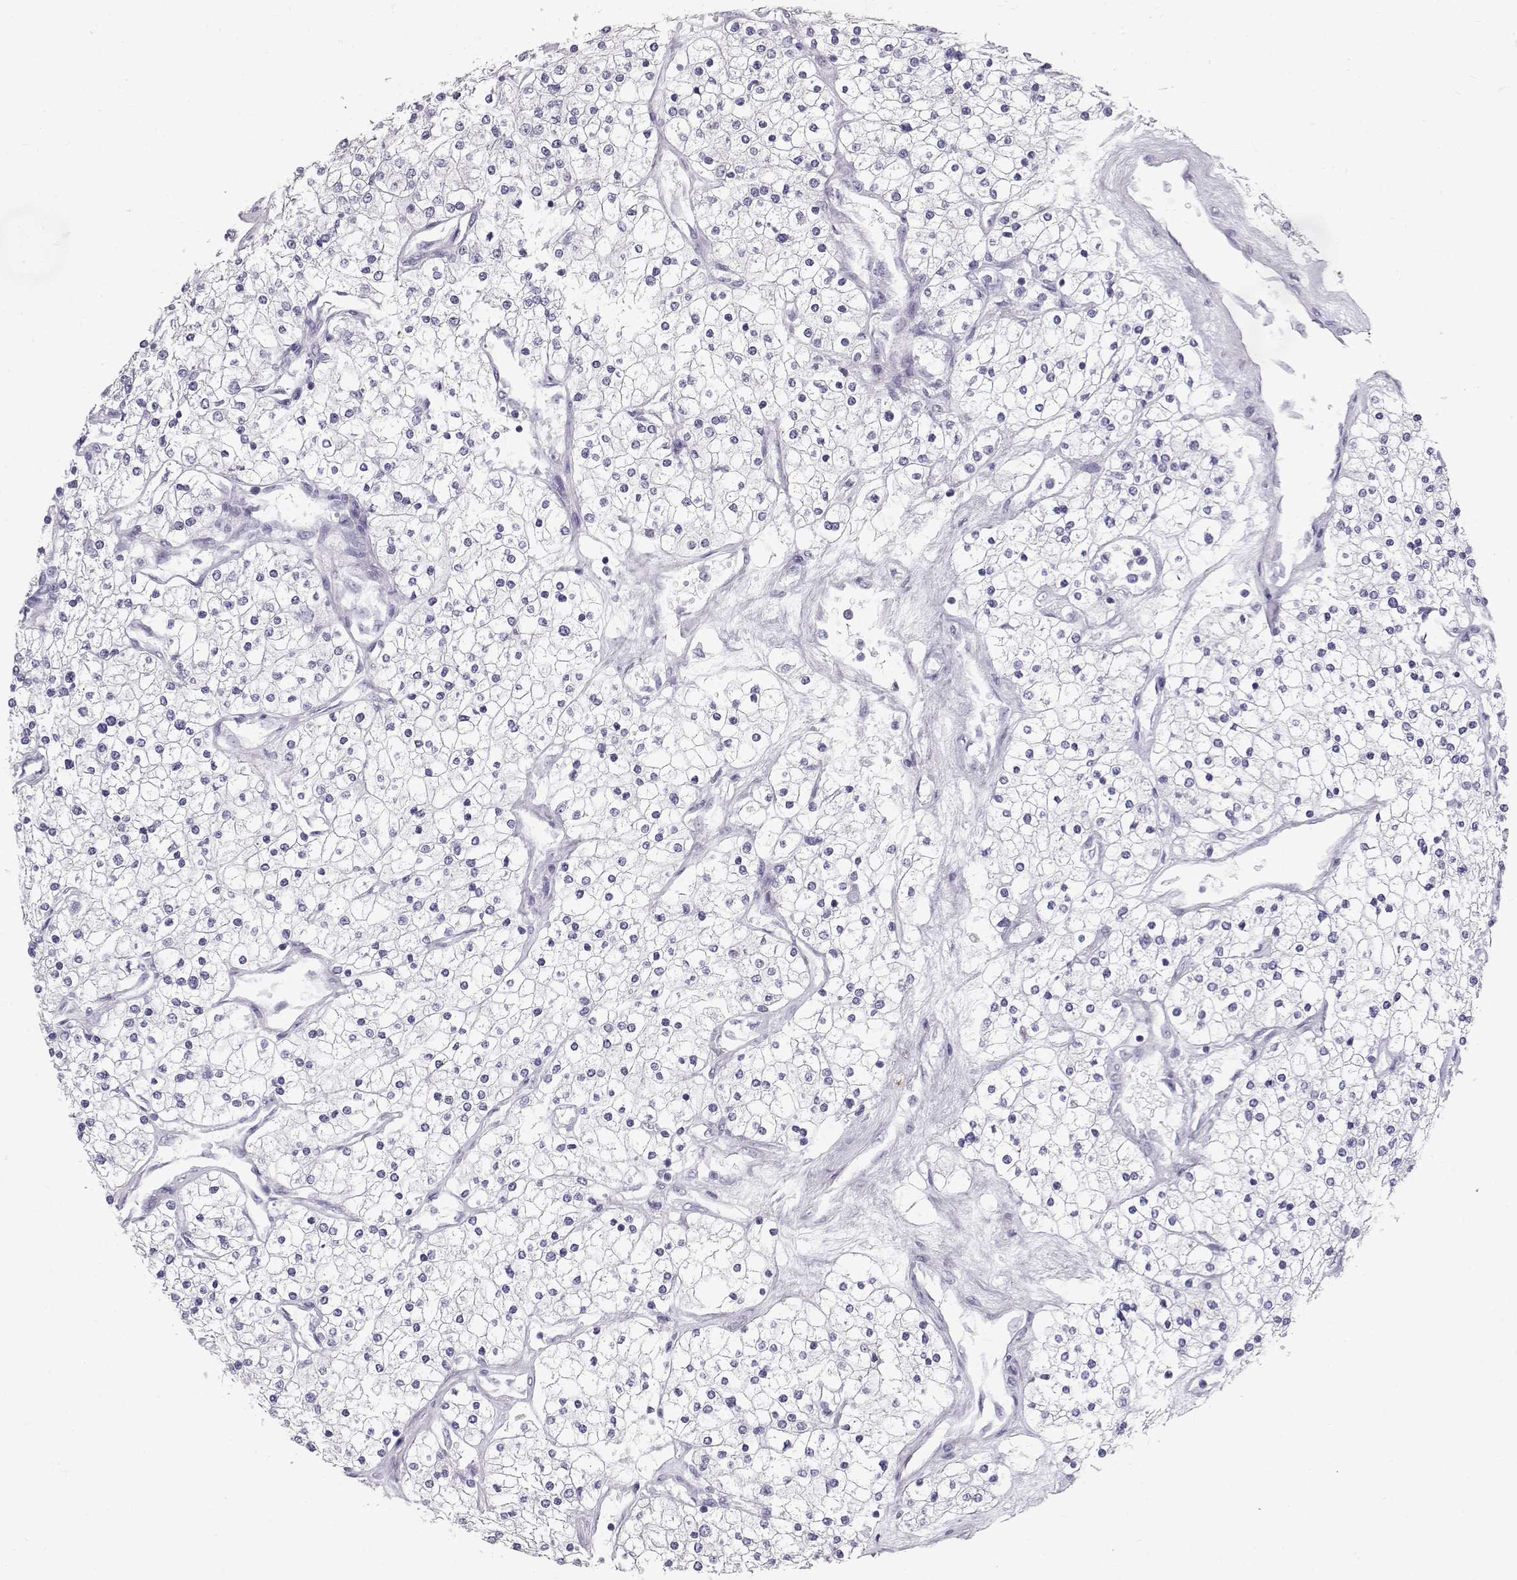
{"staining": {"intensity": "negative", "quantity": "none", "location": "none"}, "tissue": "renal cancer", "cell_type": "Tumor cells", "image_type": "cancer", "snomed": [{"axis": "morphology", "description": "Adenocarcinoma, NOS"}, {"axis": "topography", "description": "Kidney"}], "caption": "Image shows no significant protein positivity in tumor cells of renal adenocarcinoma.", "gene": "RD3", "patient": {"sex": "male", "age": 80}}